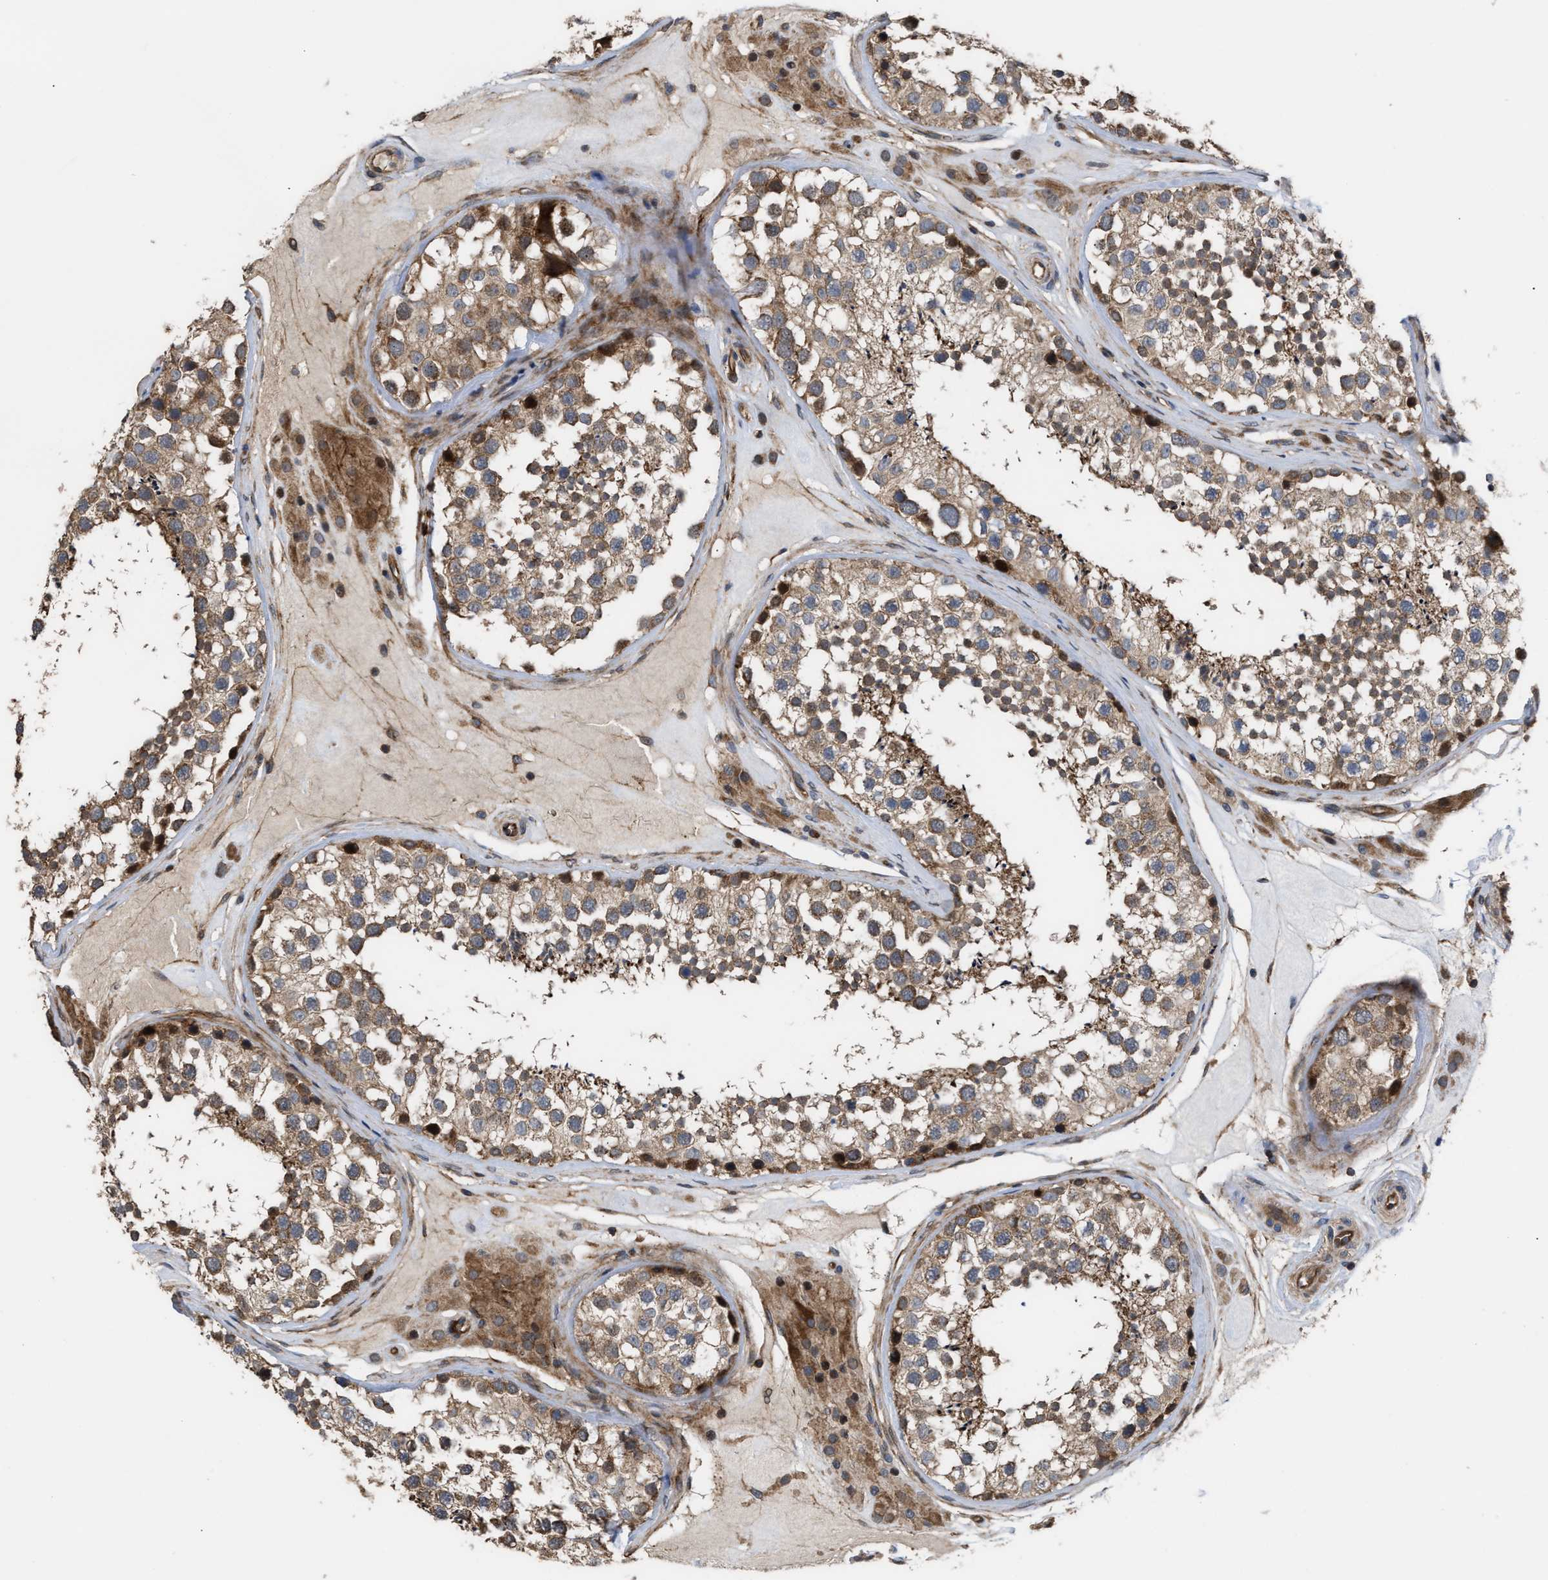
{"staining": {"intensity": "moderate", "quantity": "25%-75%", "location": "cytoplasmic/membranous"}, "tissue": "testis", "cell_type": "Cells in seminiferous ducts", "image_type": "normal", "snomed": [{"axis": "morphology", "description": "Normal tissue, NOS"}, {"axis": "topography", "description": "Testis"}], "caption": "Immunohistochemistry staining of unremarkable testis, which shows medium levels of moderate cytoplasmic/membranous staining in about 25%-75% of cells in seminiferous ducts indicating moderate cytoplasmic/membranous protein positivity. The staining was performed using DAB (brown) for protein detection and nuclei were counterstained in hematoxylin (blue).", "gene": "STAU1", "patient": {"sex": "male", "age": 46}}